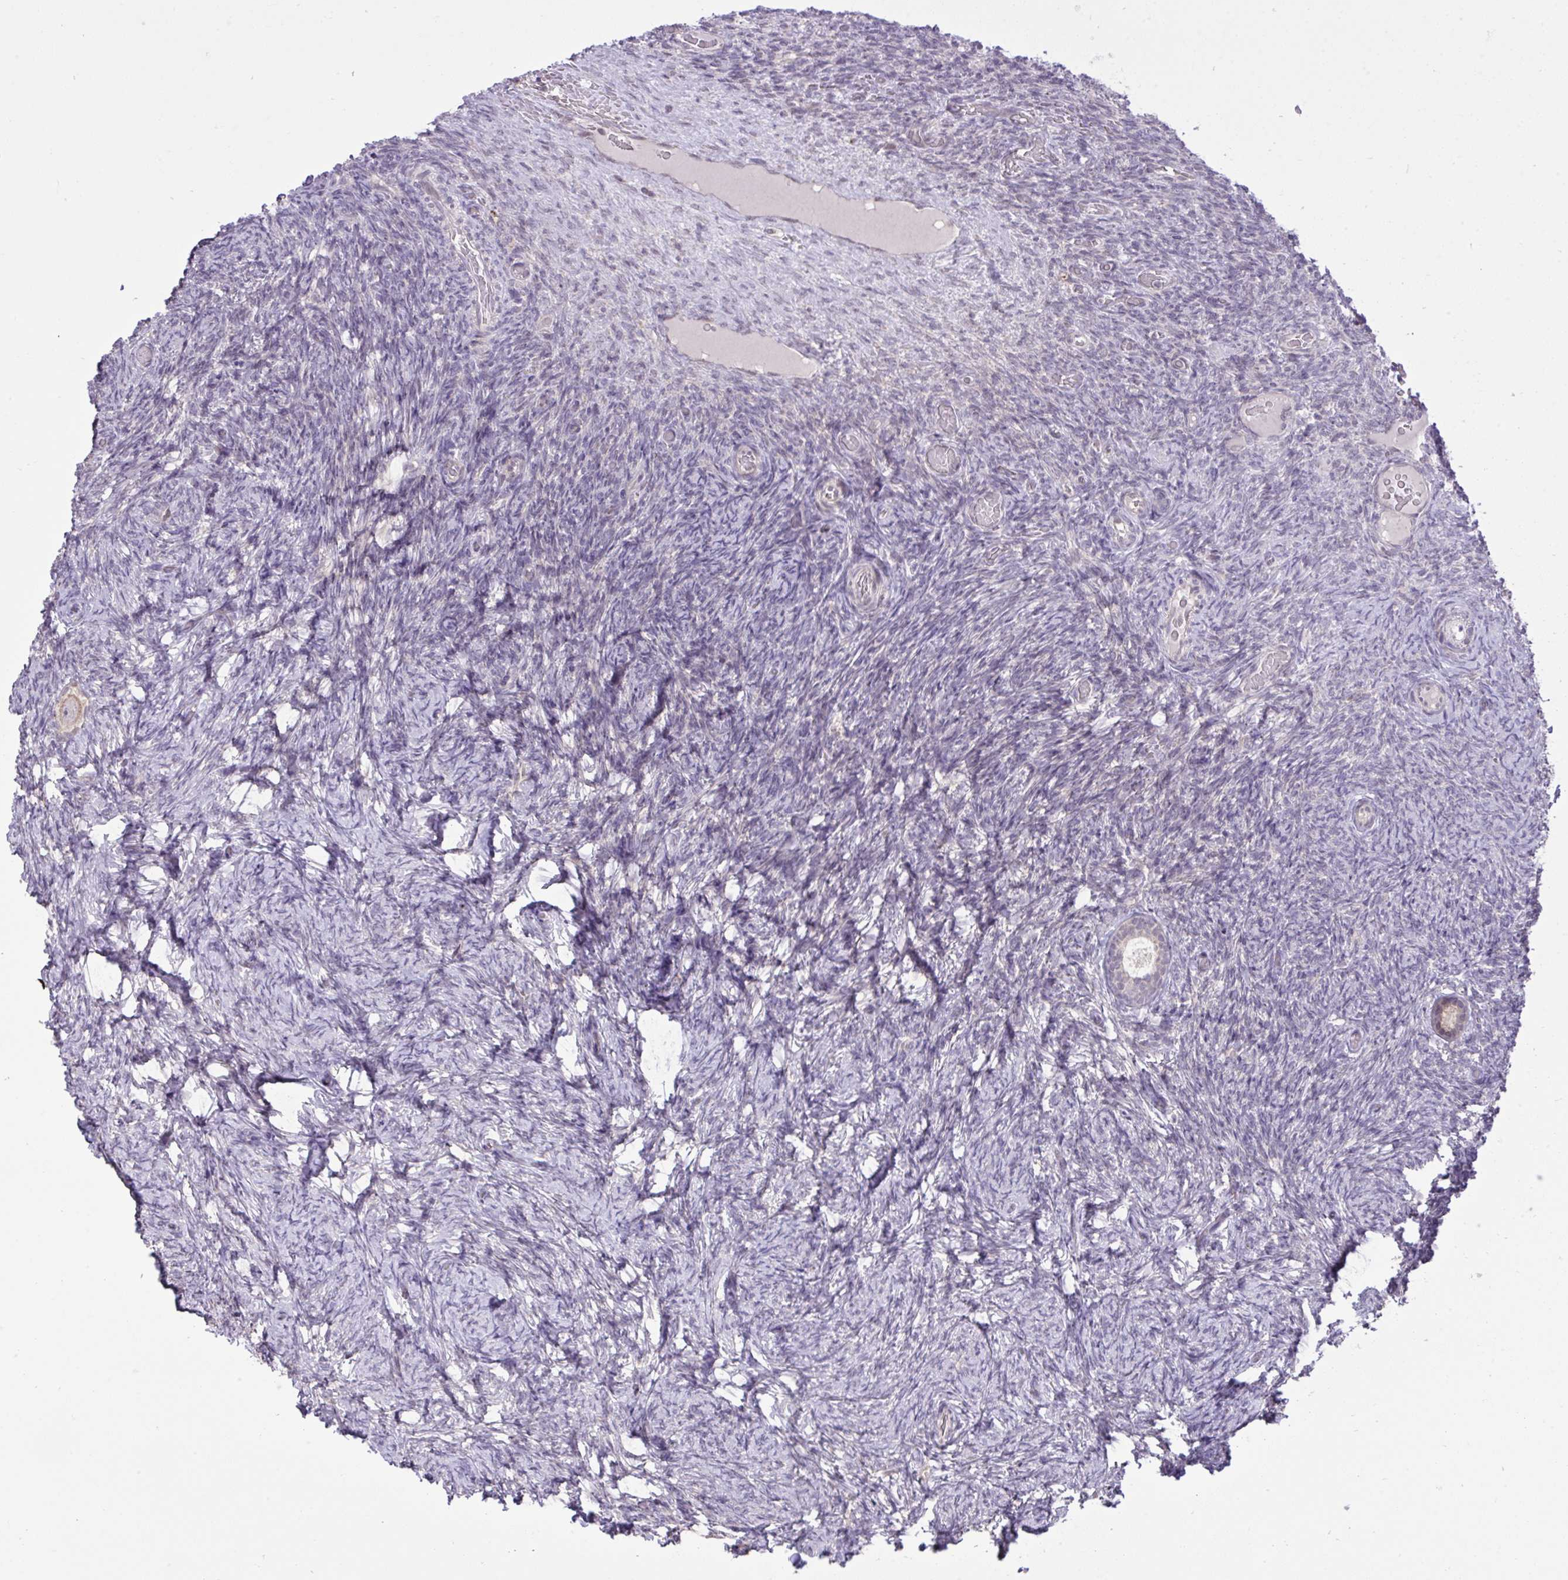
{"staining": {"intensity": "negative", "quantity": "none", "location": "none"}, "tissue": "ovary", "cell_type": "Follicle cells", "image_type": "normal", "snomed": [{"axis": "morphology", "description": "Normal tissue, NOS"}, {"axis": "topography", "description": "Ovary"}], "caption": "An image of ovary stained for a protein displays no brown staining in follicle cells.", "gene": "CYP20A1", "patient": {"sex": "female", "age": 34}}